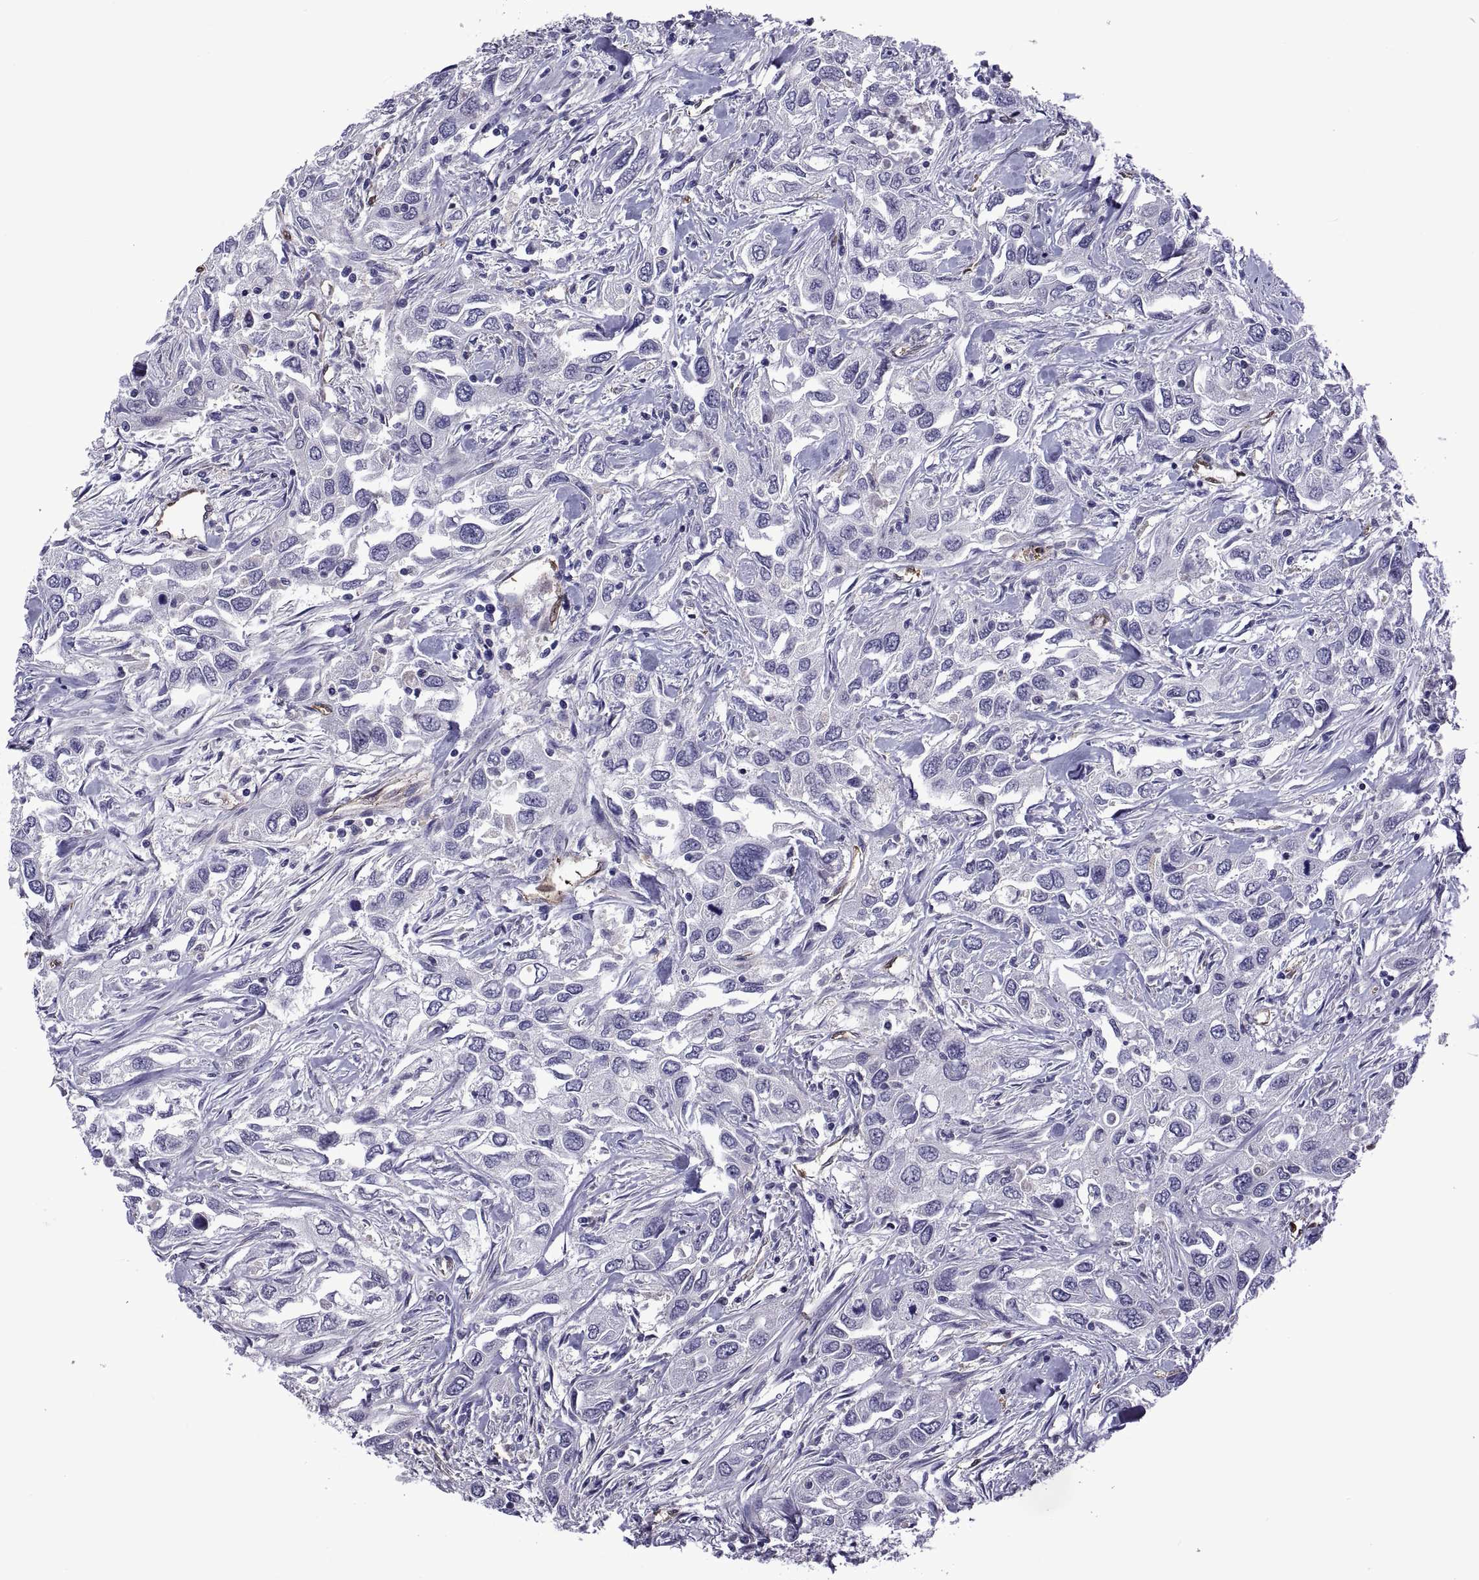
{"staining": {"intensity": "negative", "quantity": "none", "location": "none"}, "tissue": "urothelial cancer", "cell_type": "Tumor cells", "image_type": "cancer", "snomed": [{"axis": "morphology", "description": "Urothelial carcinoma, High grade"}, {"axis": "topography", "description": "Urinary bladder"}], "caption": "This is a photomicrograph of immunohistochemistry staining of urothelial cancer, which shows no staining in tumor cells.", "gene": "LCN9", "patient": {"sex": "male", "age": 76}}